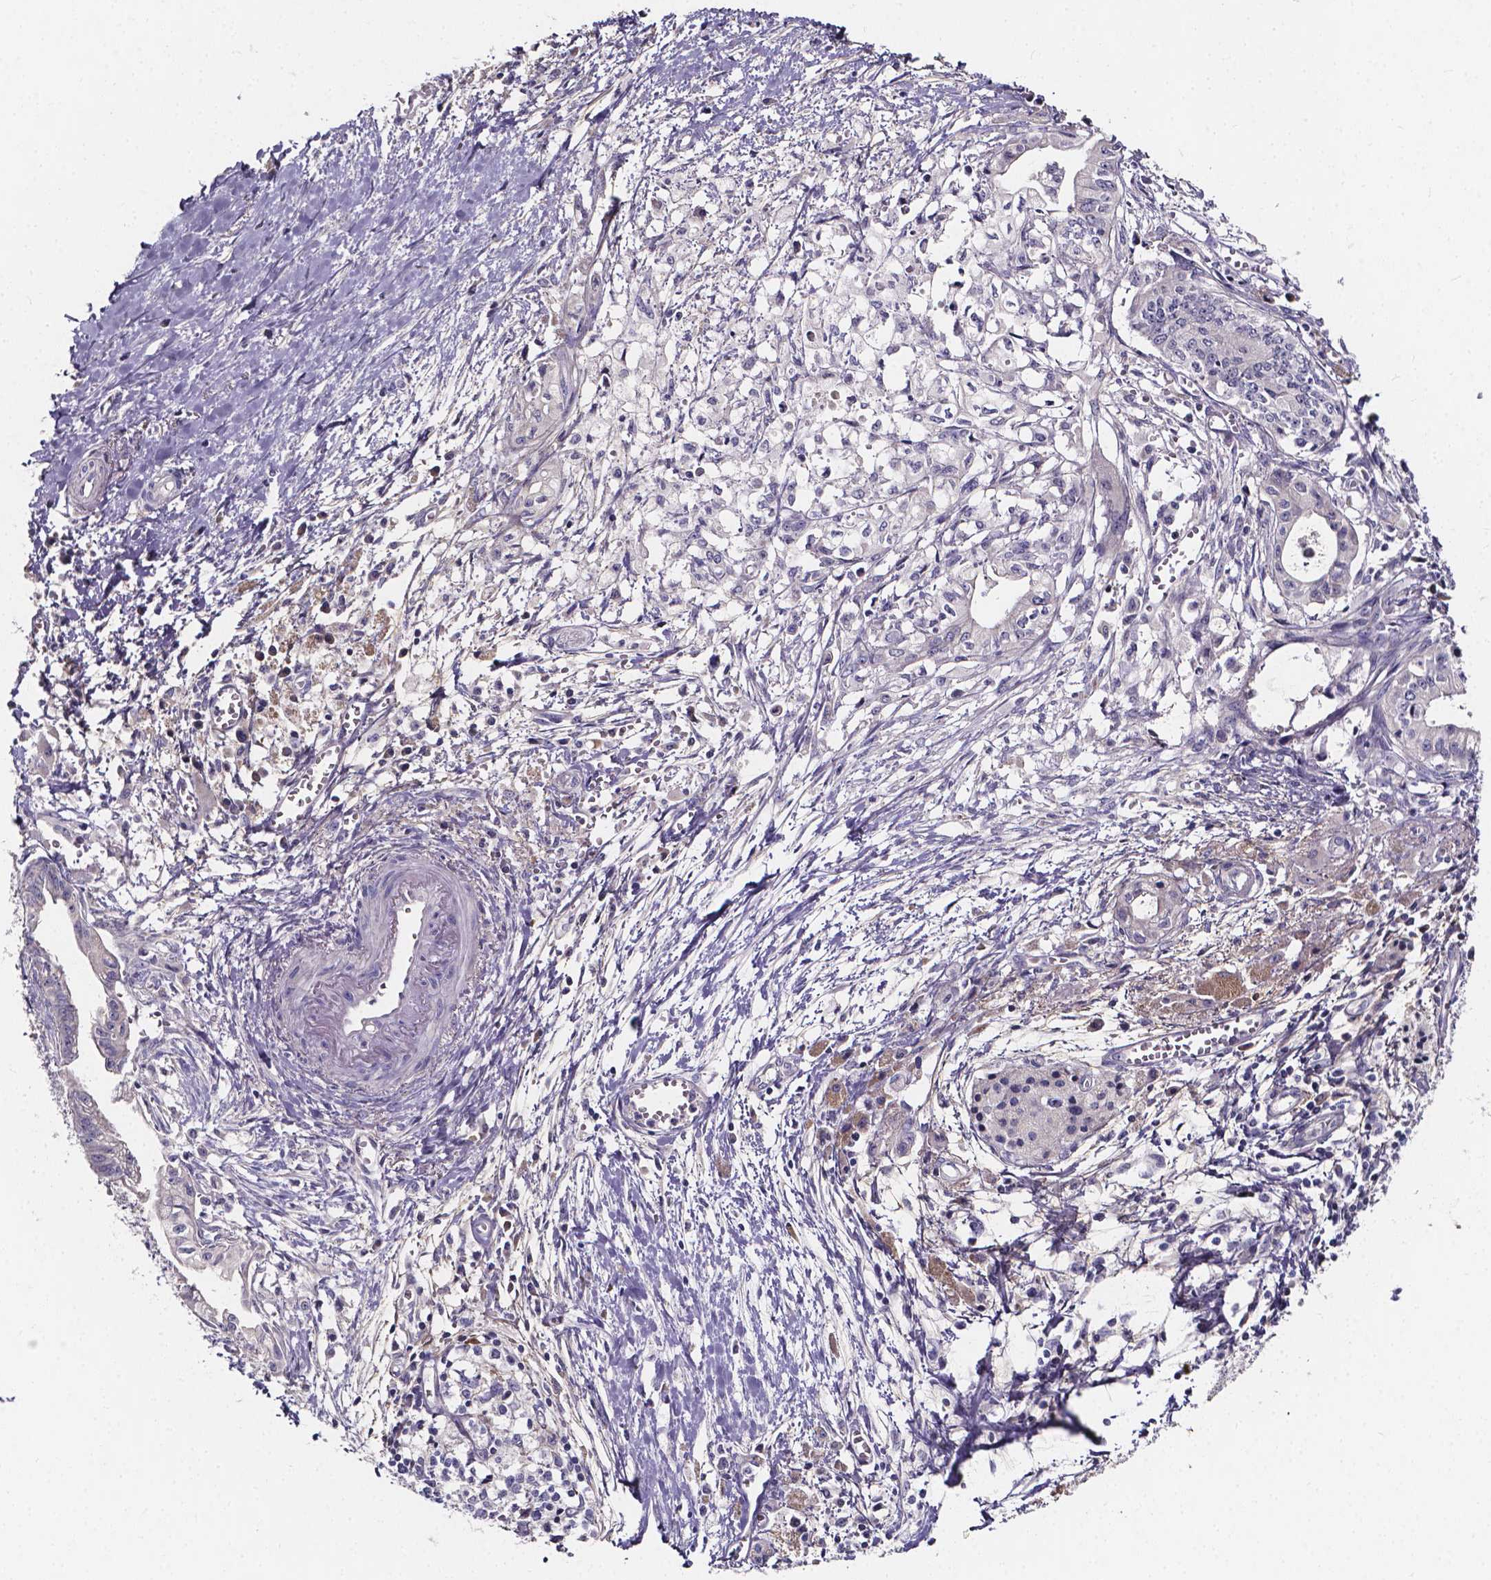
{"staining": {"intensity": "negative", "quantity": "none", "location": "none"}, "tissue": "pancreatic cancer", "cell_type": "Tumor cells", "image_type": "cancer", "snomed": [{"axis": "morphology", "description": "Adenocarcinoma, NOS"}, {"axis": "topography", "description": "Pancreas"}], "caption": "Pancreatic cancer stained for a protein using immunohistochemistry (IHC) displays no staining tumor cells.", "gene": "SPOCD1", "patient": {"sex": "female", "age": 61}}